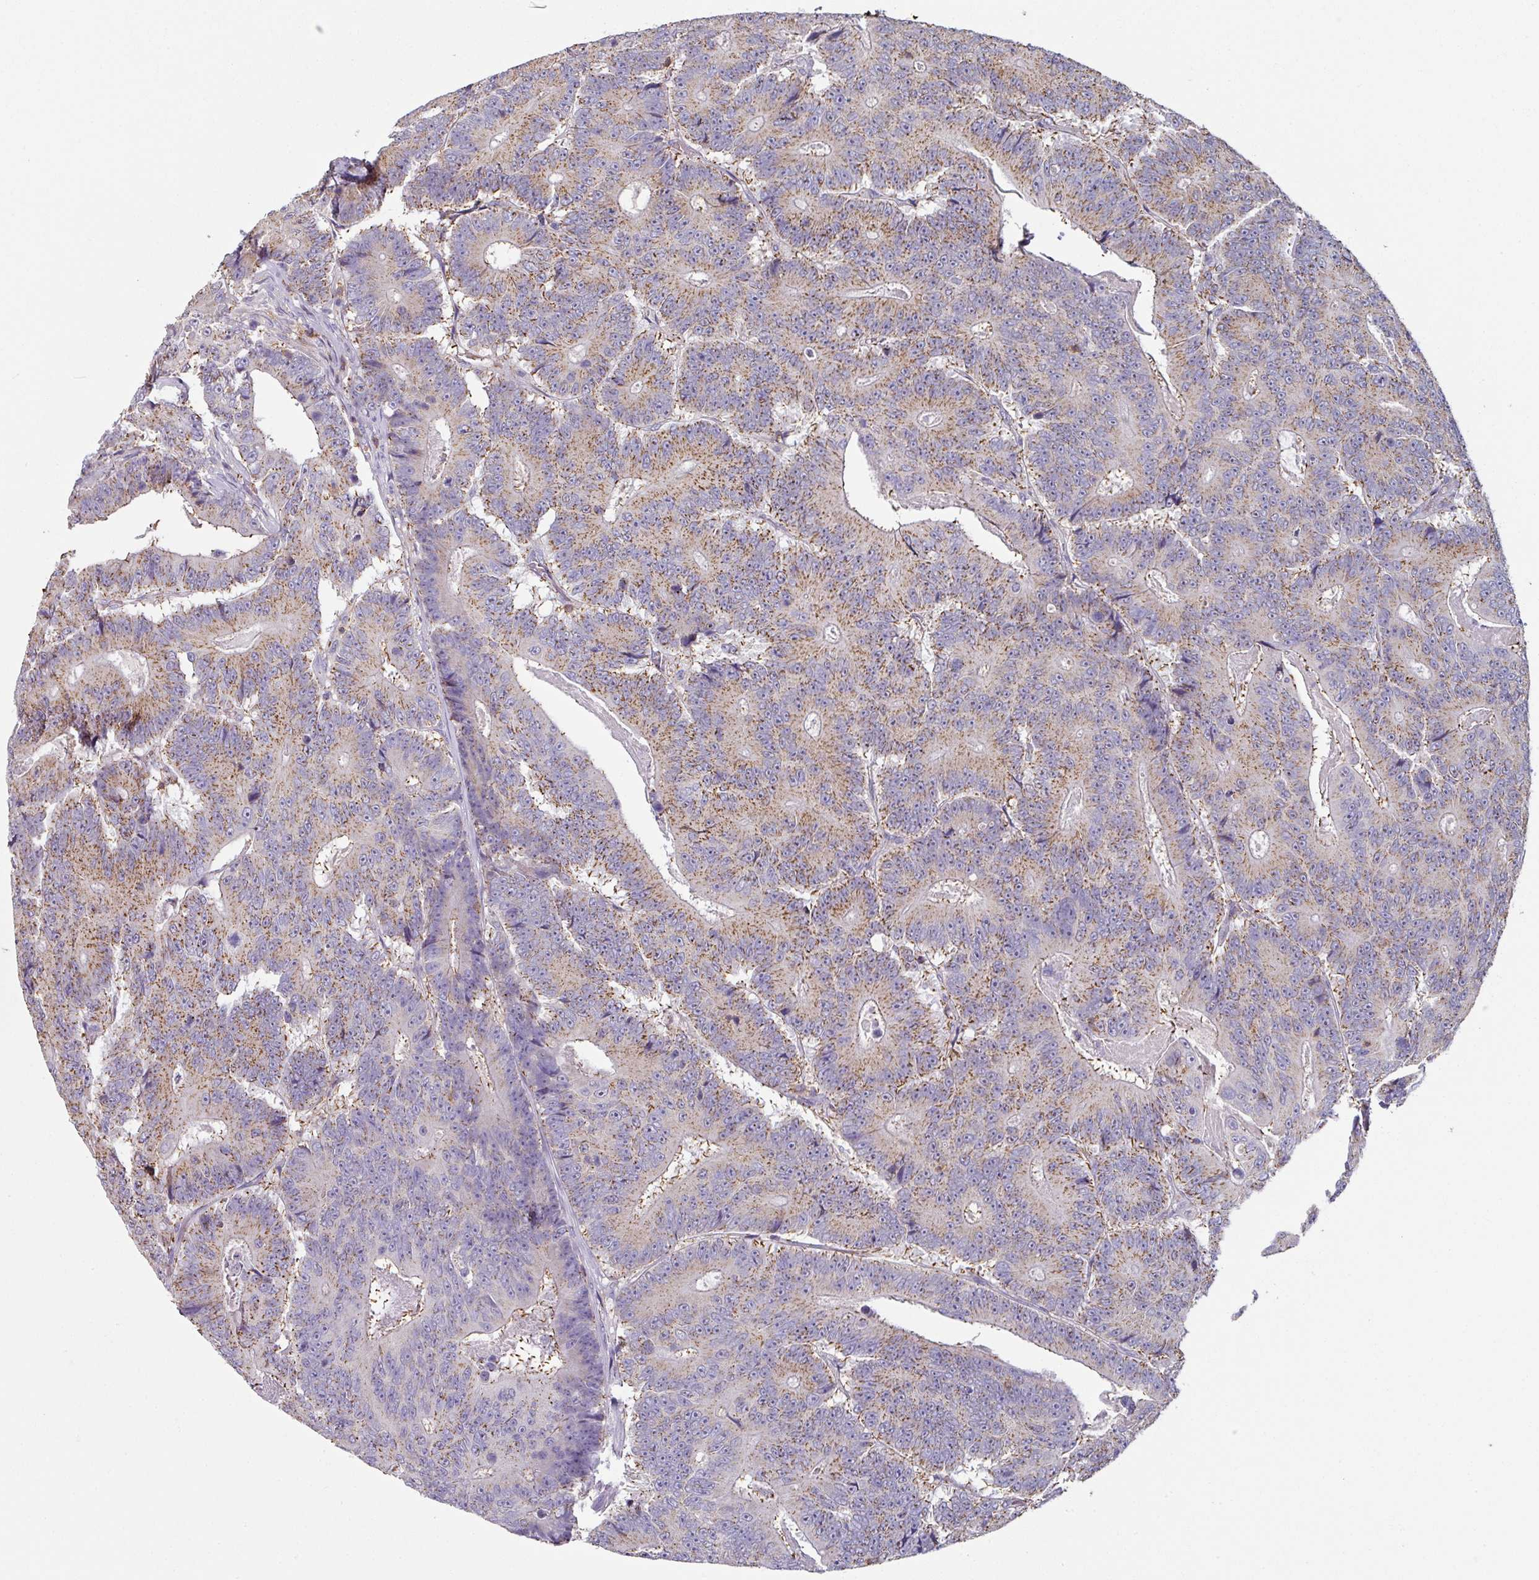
{"staining": {"intensity": "weak", "quantity": "25%-75%", "location": "cytoplasmic/membranous"}, "tissue": "colorectal cancer", "cell_type": "Tumor cells", "image_type": "cancer", "snomed": [{"axis": "morphology", "description": "Adenocarcinoma, NOS"}, {"axis": "topography", "description": "Colon"}], "caption": "Immunohistochemistry (IHC) staining of colorectal cancer, which reveals low levels of weak cytoplasmic/membranous positivity in approximately 25%-75% of tumor cells indicating weak cytoplasmic/membranous protein expression. The staining was performed using DAB (3,3'-diaminobenzidine) (brown) for protein detection and nuclei were counterstained in hematoxylin (blue).", "gene": "CD3G", "patient": {"sex": "male", "age": 83}}